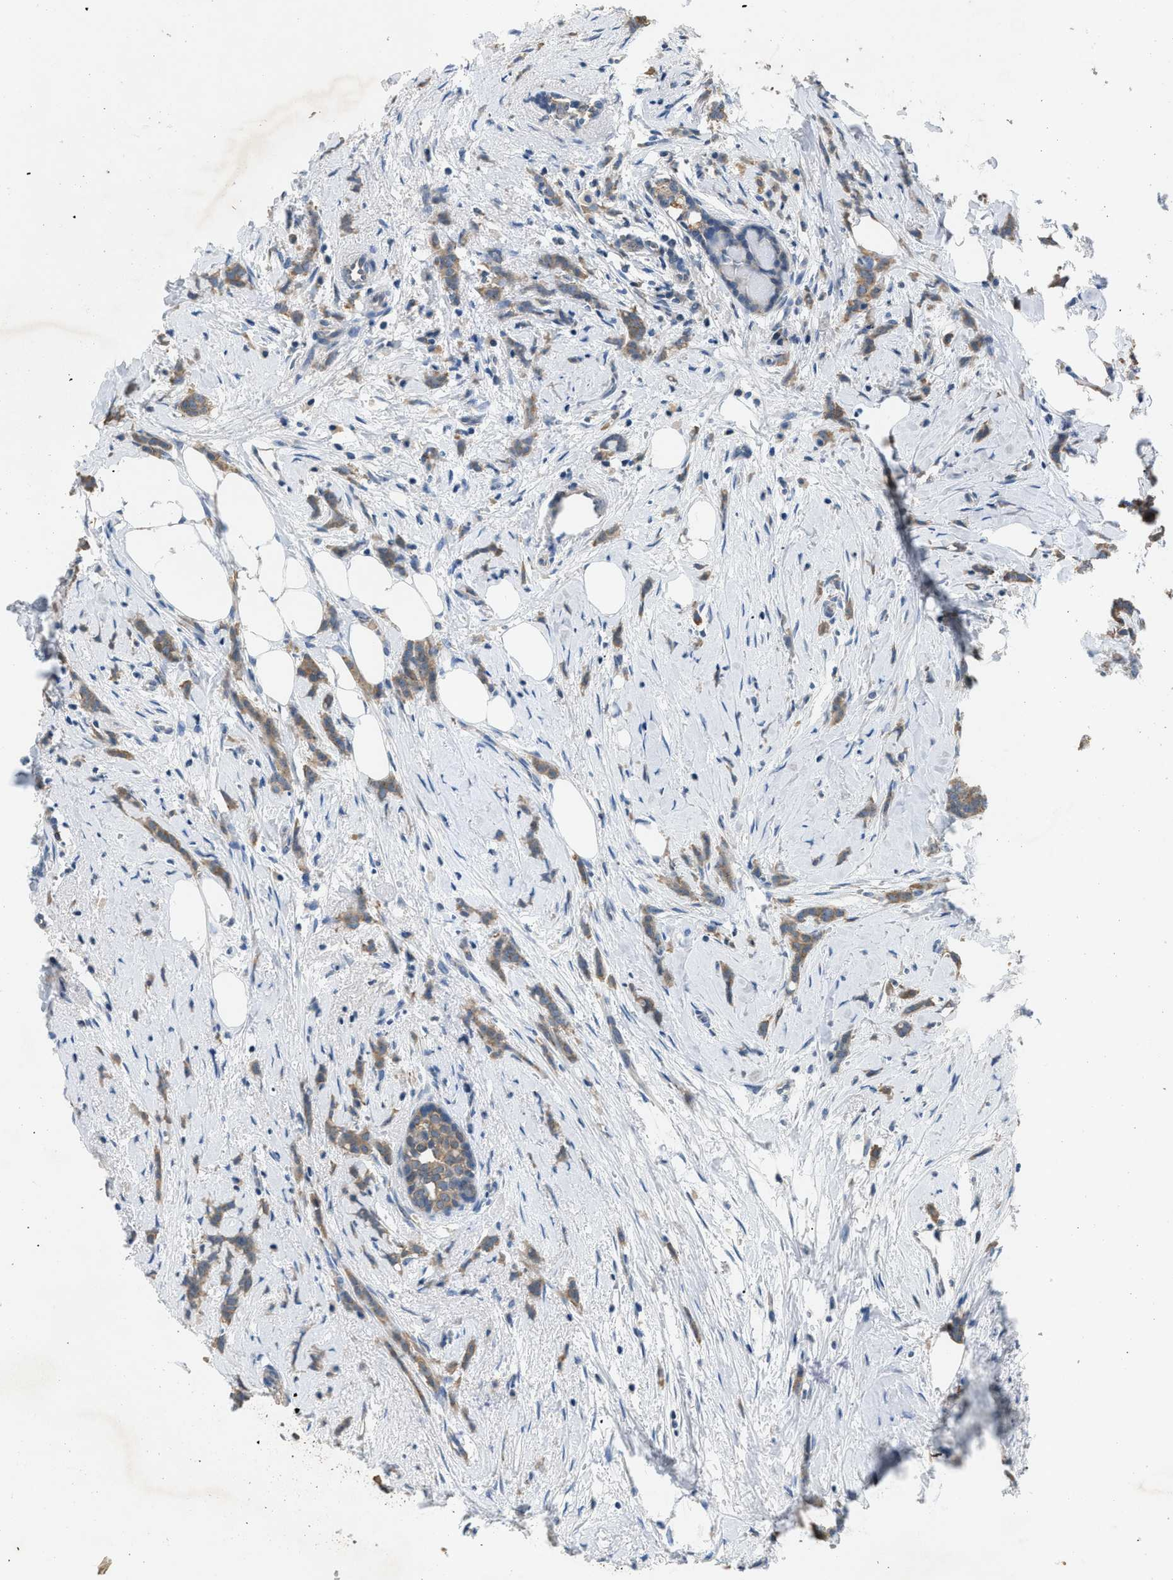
{"staining": {"intensity": "weak", "quantity": ">75%", "location": "cytoplasmic/membranous"}, "tissue": "breast cancer", "cell_type": "Tumor cells", "image_type": "cancer", "snomed": [{"axis": "morphology", "description": "Lobular carcinoma, in situ"}, {"axis": "morphology", "description": "Lobular carcinoma"}, {"axis": "topography", "description": "Breast"}], "caption": "DAB immunohistochemical staining of lobular carcinoma (breast) reveals weak cytoplasmic/membranous protein staining in approximately >75% of tumor cells. (brown staining indicates protein expression, while blue staining denotes nuclei).", "gene": "TOMM34", "patient": {"sex": "female", "age": 41}}